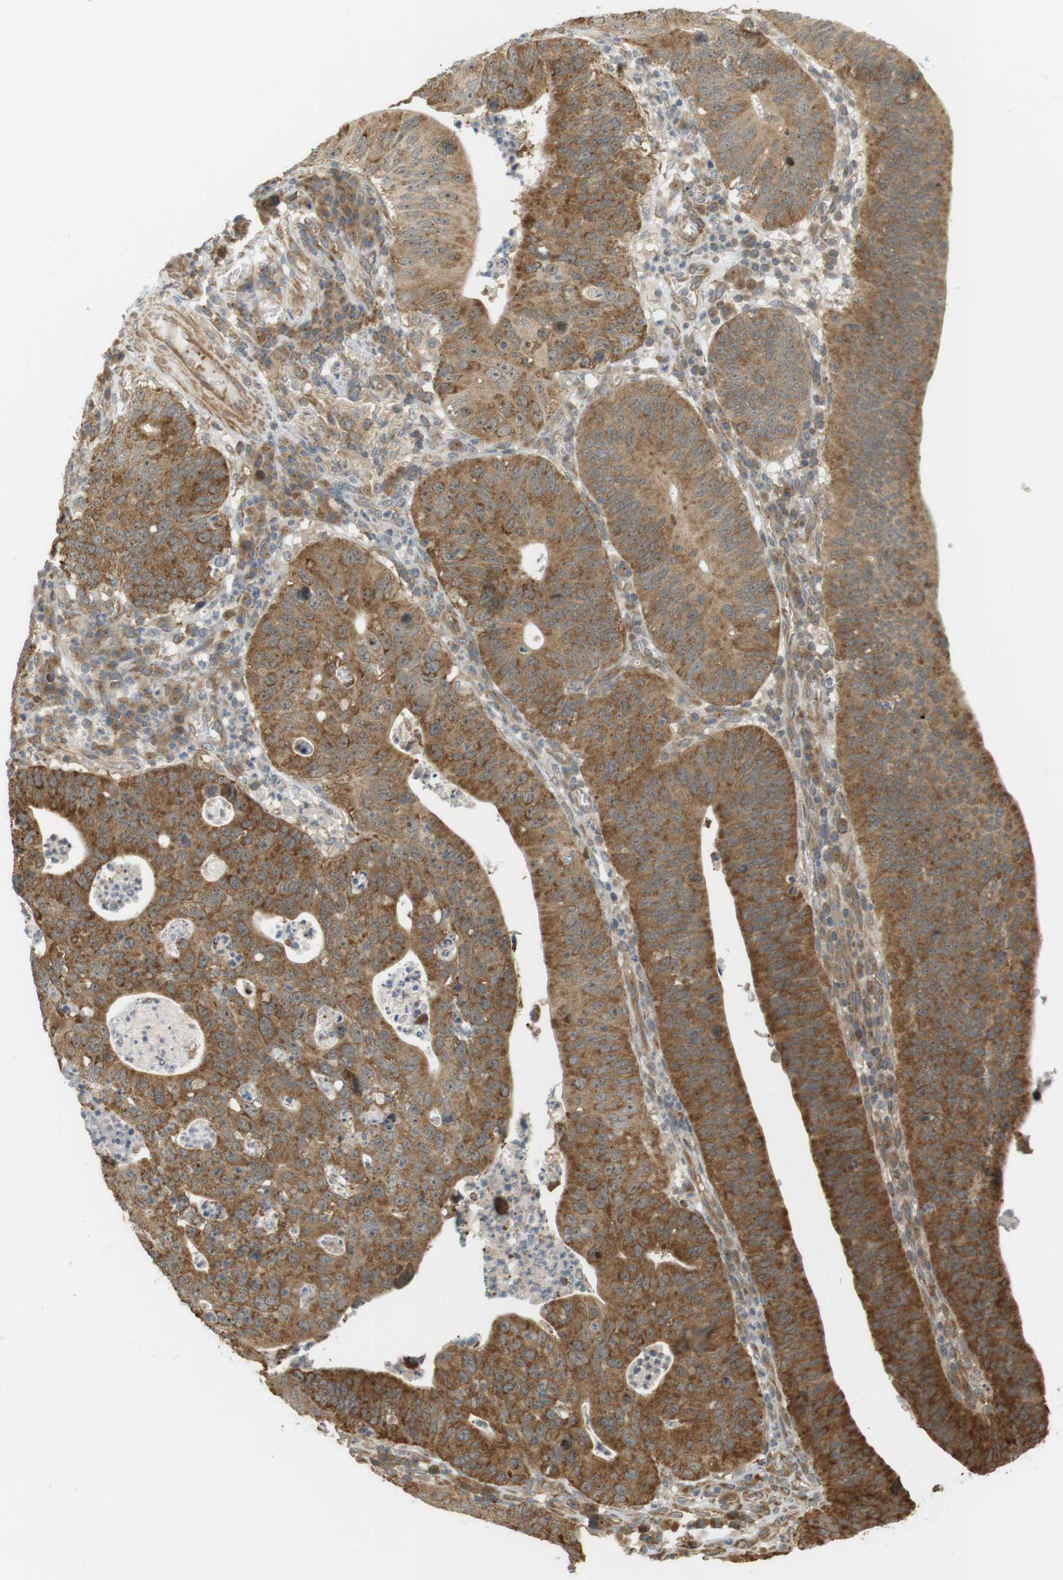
{"staining": {"intensity": "moderate", "quantity": ">75%", "location": "cytoplasmic/membranous,nuclear"}, "tissue": "stomach cancer", "cell_type": "Tumor cells", "image_type": "cancer", "snomed": [{"axis": "morphology", "description": "Adenocarcinoma, NOS"}, {"axis": "topography", "description": "Stomach"}], "caption": "Moderate cytoplasmic/membranous and nuclear staining is identified in approximately >75% of tumor cells in stomach cancer. Using DAB (brown) and hematoxylin (blue) stains, captured at high magnification using brightfield microscopy.", "gene": "PA2G4", "patient": {"sex": "male", "age": 59}}